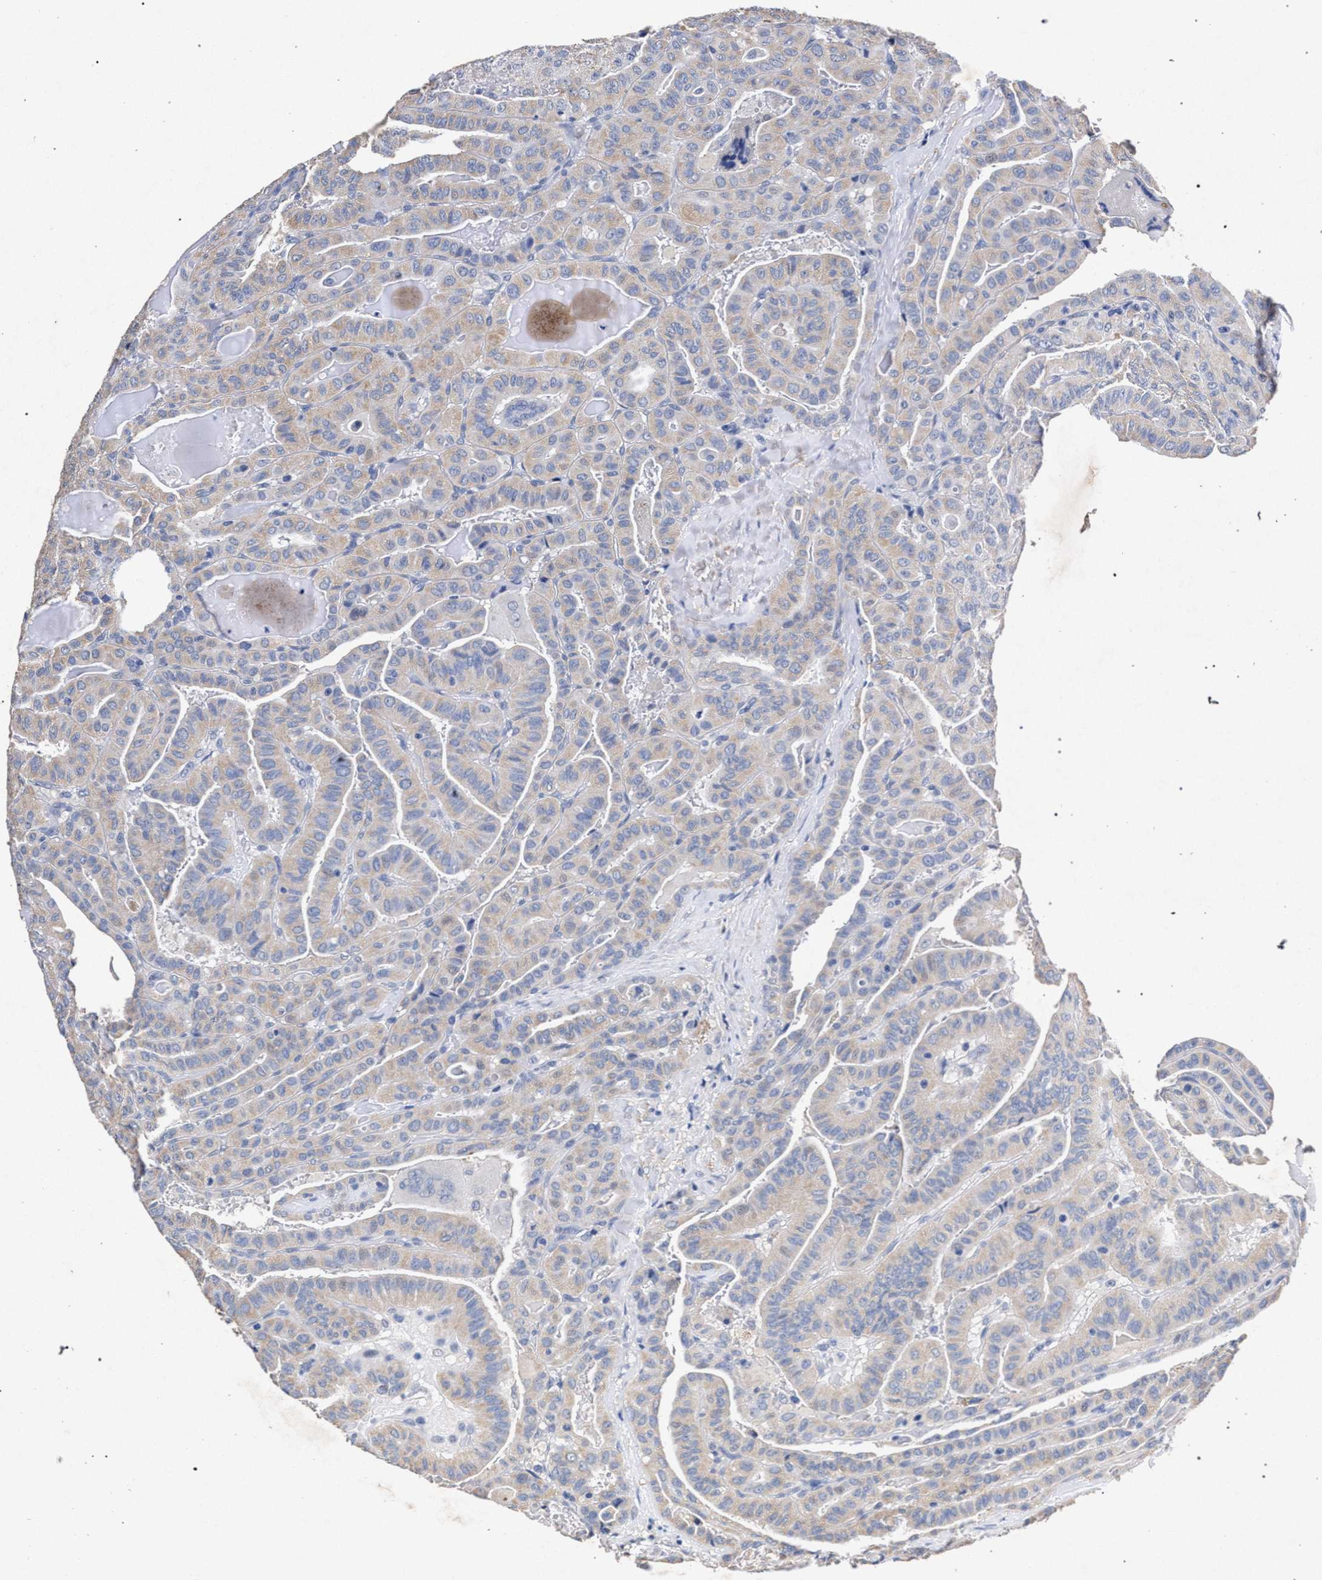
{"staining": {"intensity": "negative", "quantity": "none", "location": "none"}, "tissue": "thyroid cancer", "cell_type": "Tumor cells", "image_type": "cancer", "snomed": [{"axis": "morphology", "description": "Papillary adenocarcinoma, NOS"}, {"axis": "topography", "description": "Thyroid gland"}], "caption": "Tumor cells are negative for protein expression in human papillary adenocarcinoma (thyroid).", "gene": "ATP1A2", "patient": {"sex": "male", "age": 77}}